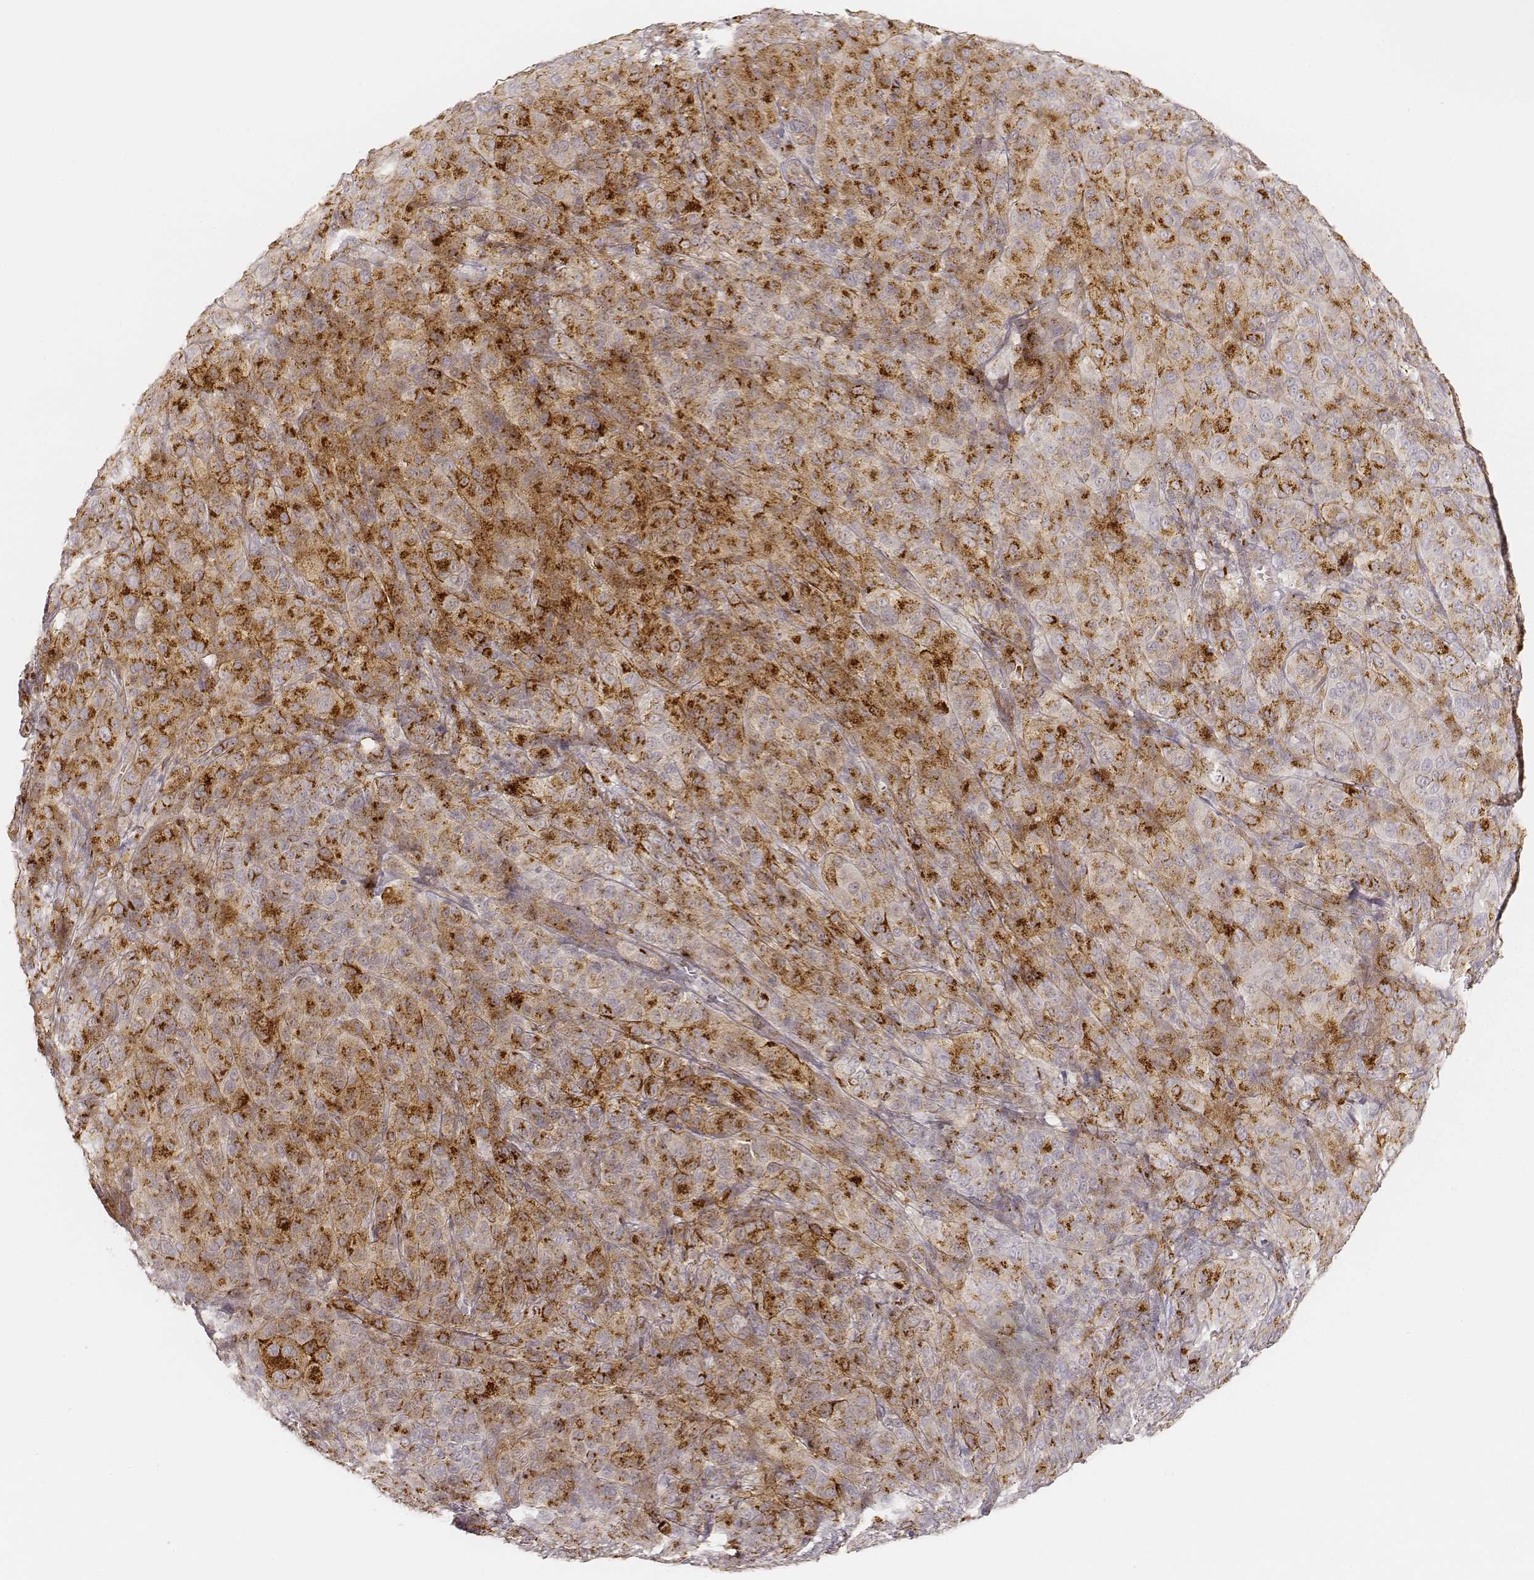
{"staining": {"intensity": "moderate", "quantity": "25%-75%", "location": "cytoplasmic/membranous"}, "tissue": "melanoma", "cell_type": "Tumor cells", "image_type": "cancer", "snomed": [{"axis": "morphology", "description": "Malignant melanoma, NOS"}, {"axis": "topography", "description": "Skin"}], "caption": "Melanoma stained for a protein demonstrates moderate cytoplasmic/membranous positivity in tumor cells. (DAB (3,3'-diaminobenzidine) = brown stain, brightfield microscopy at high magnification).", "gene": "GORASP2", "patient": {"sex": "female", "age": 87}}